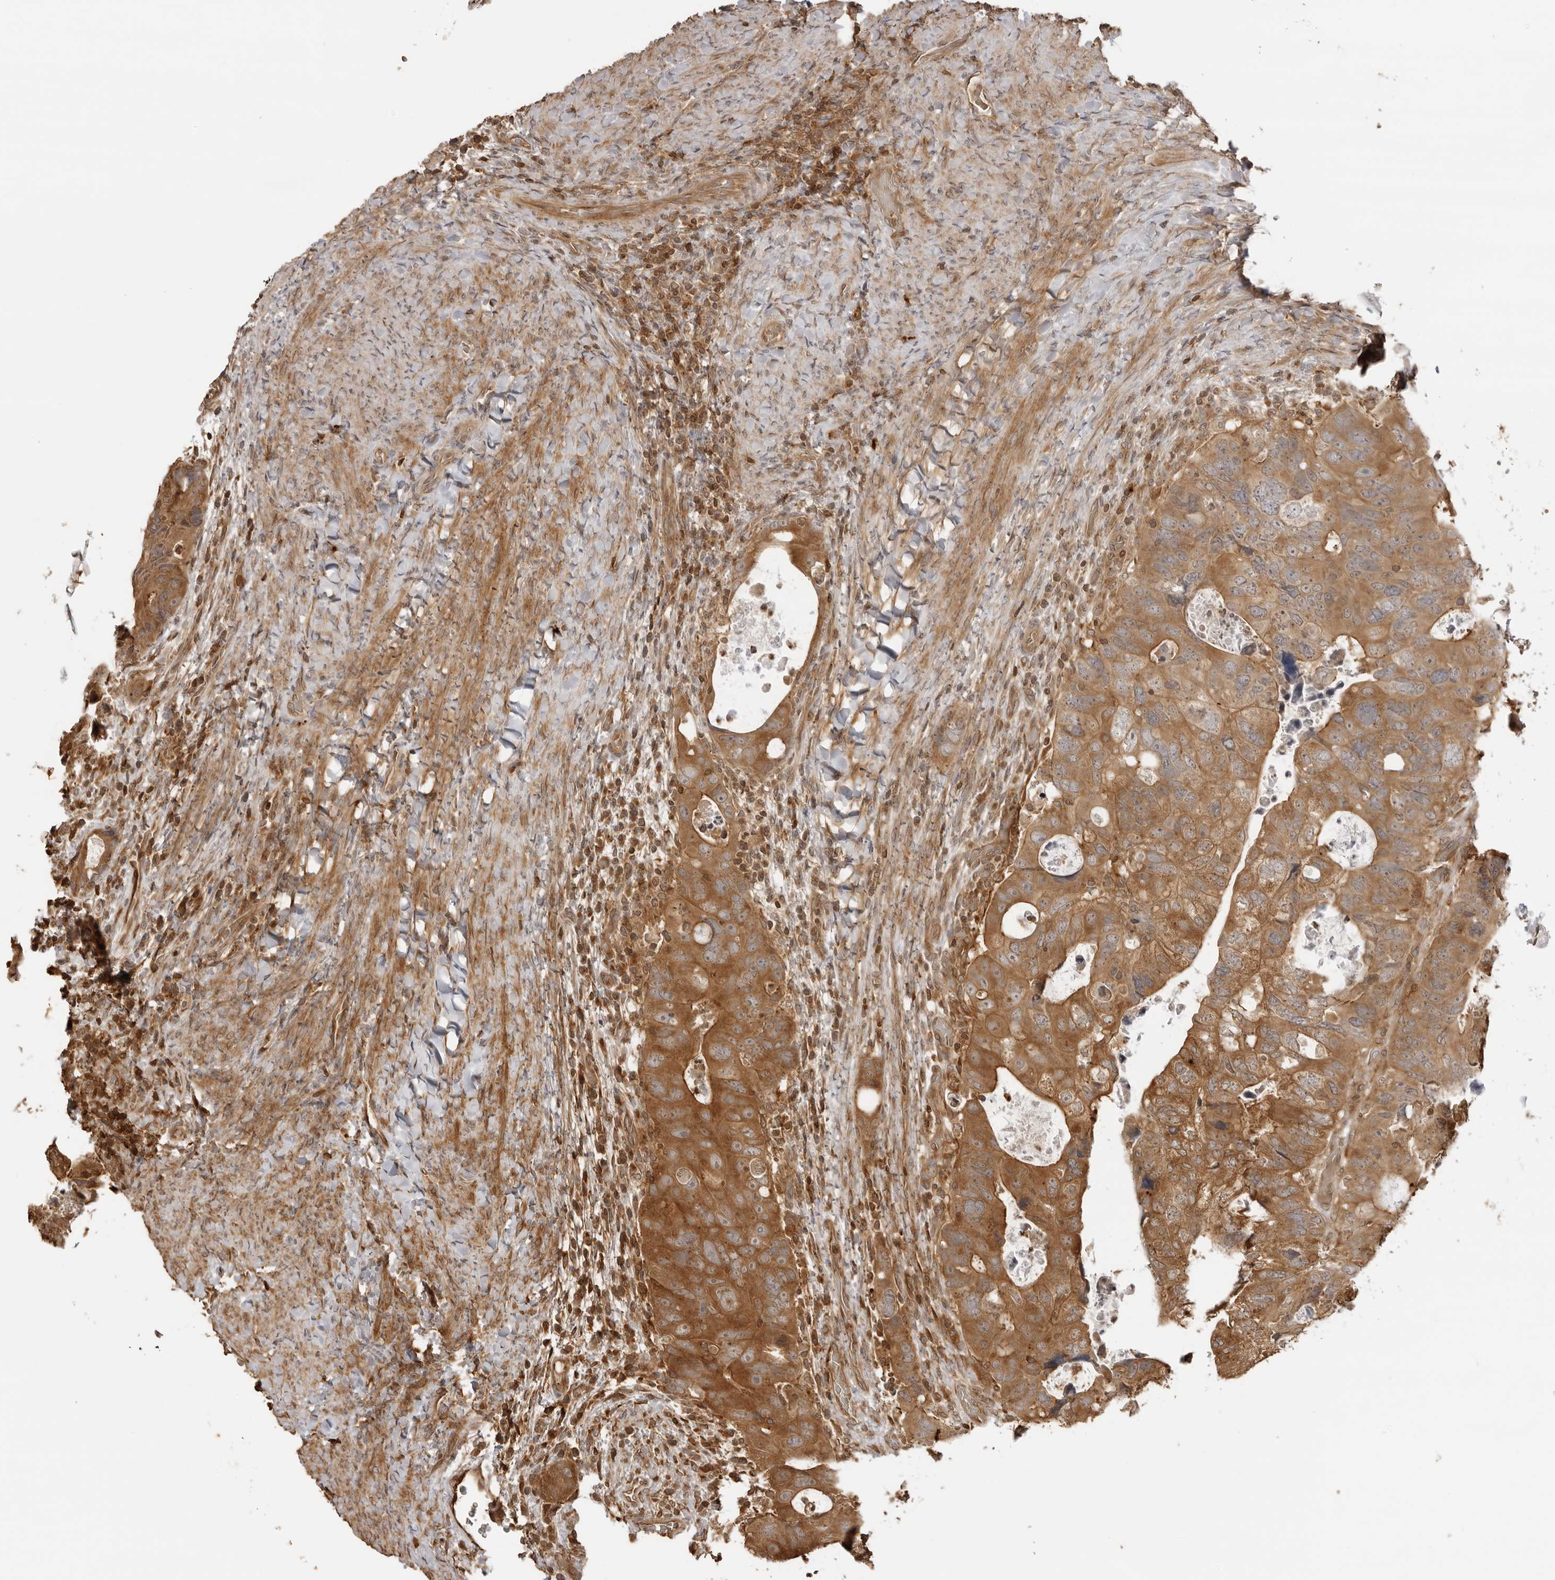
{"staining": {"intensity": "strong", "quantity": ">75%", "location": "cytoplasmic/membranous"}, "tissue": "colorectal cancer", "cell_type": "Tumor cells", "image_type": "cancer", "snomed": [{"axis": "morphology", "description": "Adenocarcinoma, NOS"}, {"axis": "topography", "description": "Rectum"}], "caption": "Protein analysis of adenocarcinoma (colorectal) tissue exhibits strong cytoplasmic/membranous positivity in approximately >75% of tumor cells. The staining was performed using DAB, with brown indicating positive protein expression. Nuclei are stained blue with hematoxylin.", "gene": "IKBKE", "patient": {"sex": "male", "age": 59}}